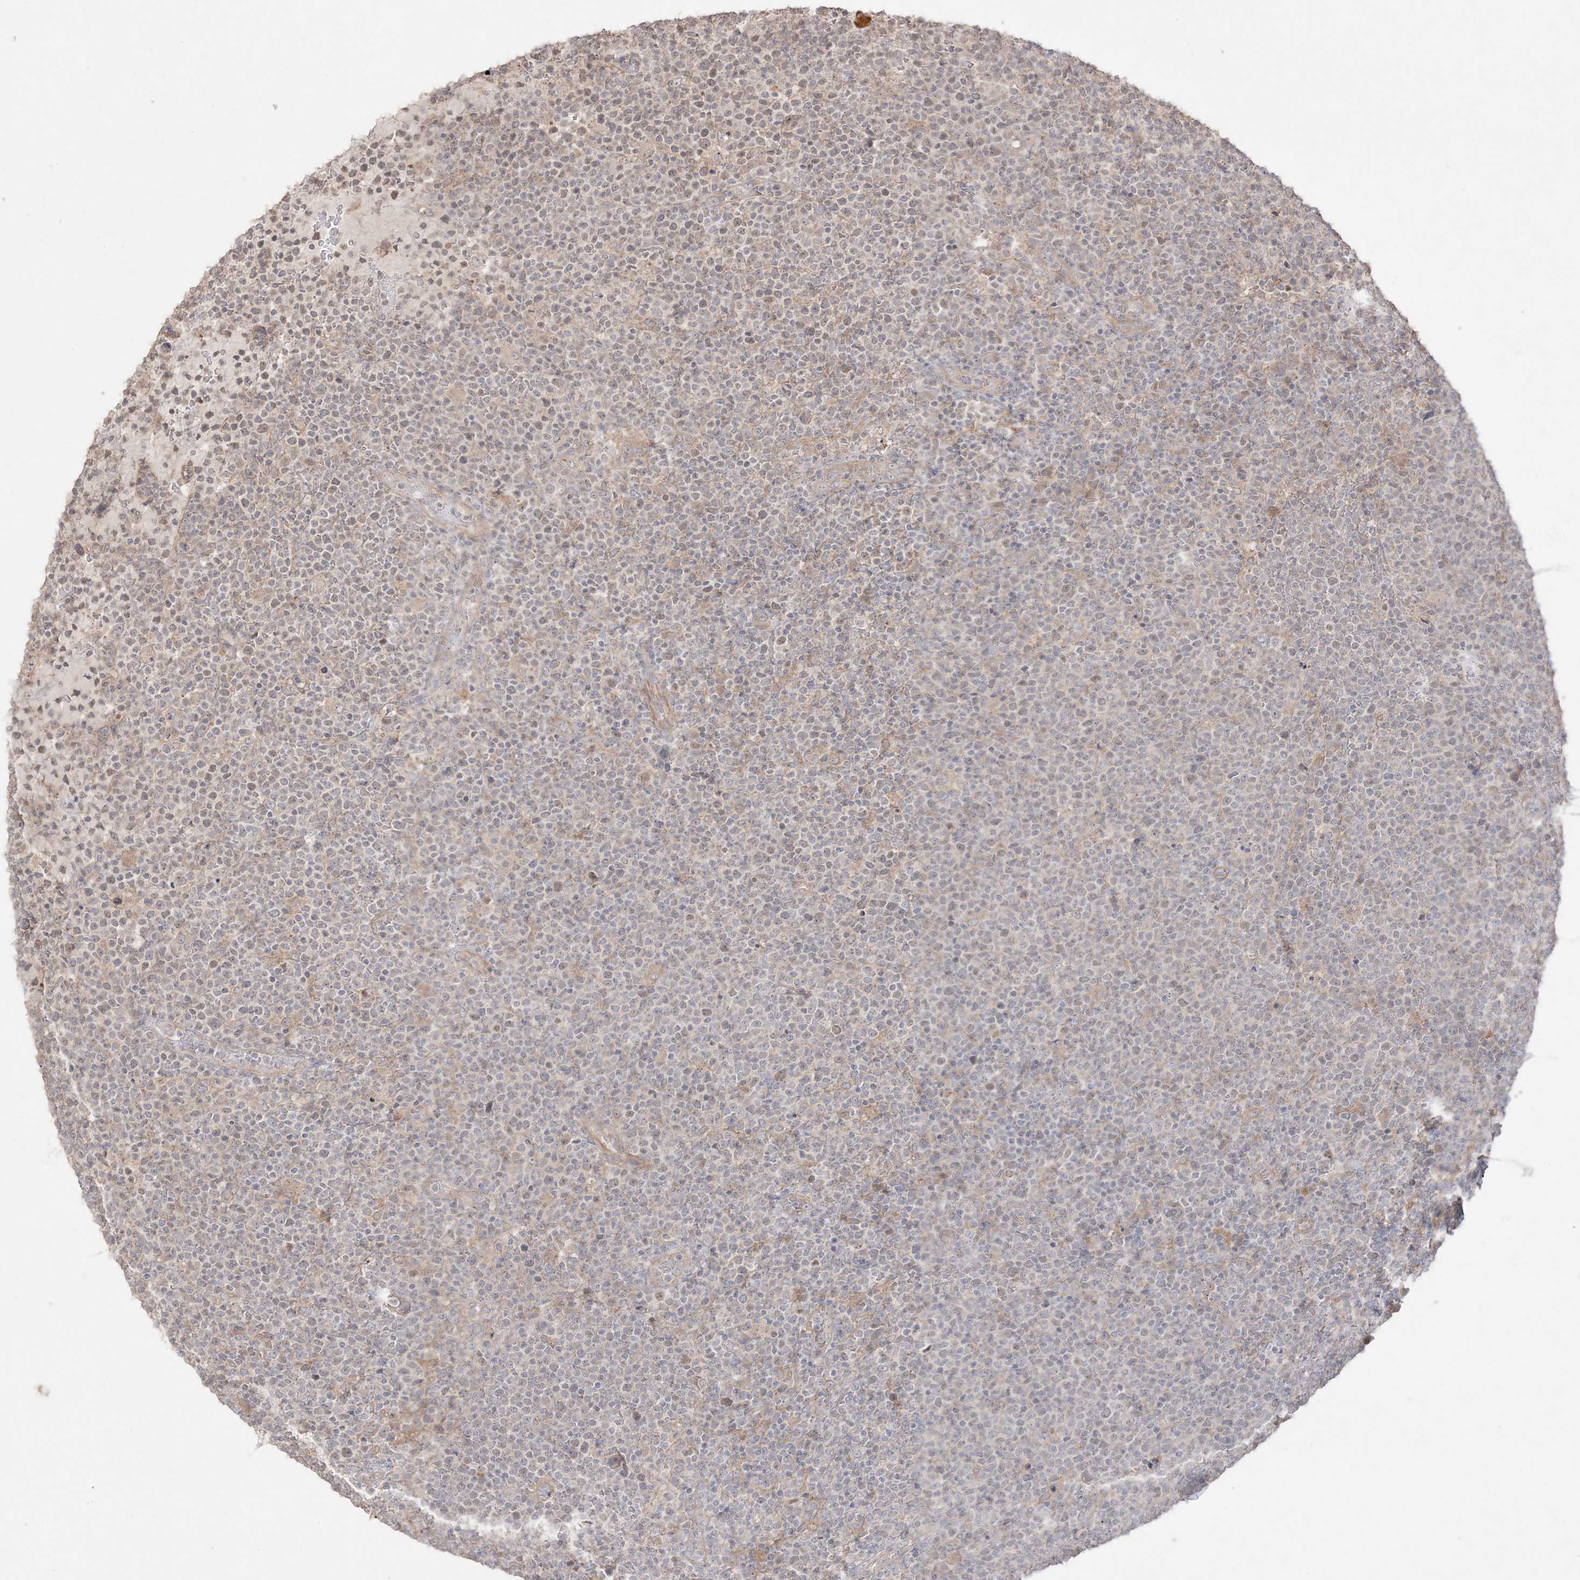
{"staining": {"intensity": "negative", "quantity": "none", "location": "none"}, "tissue": "lymphoma", "cell_type": "Tumor cells", "image_type": "cancer", "snomed": [{"axis": "morphology", "description": "Malignant lymphoma, non-Hodgkin's type, High grade"}, {"axis": "topography", "description": "Lymph node"}], "caption": "IHC of human lymphoma displays no staining in tumor cells.", "gene": "SH3BP4", "patient": {"sex": "male", "age": 61}}